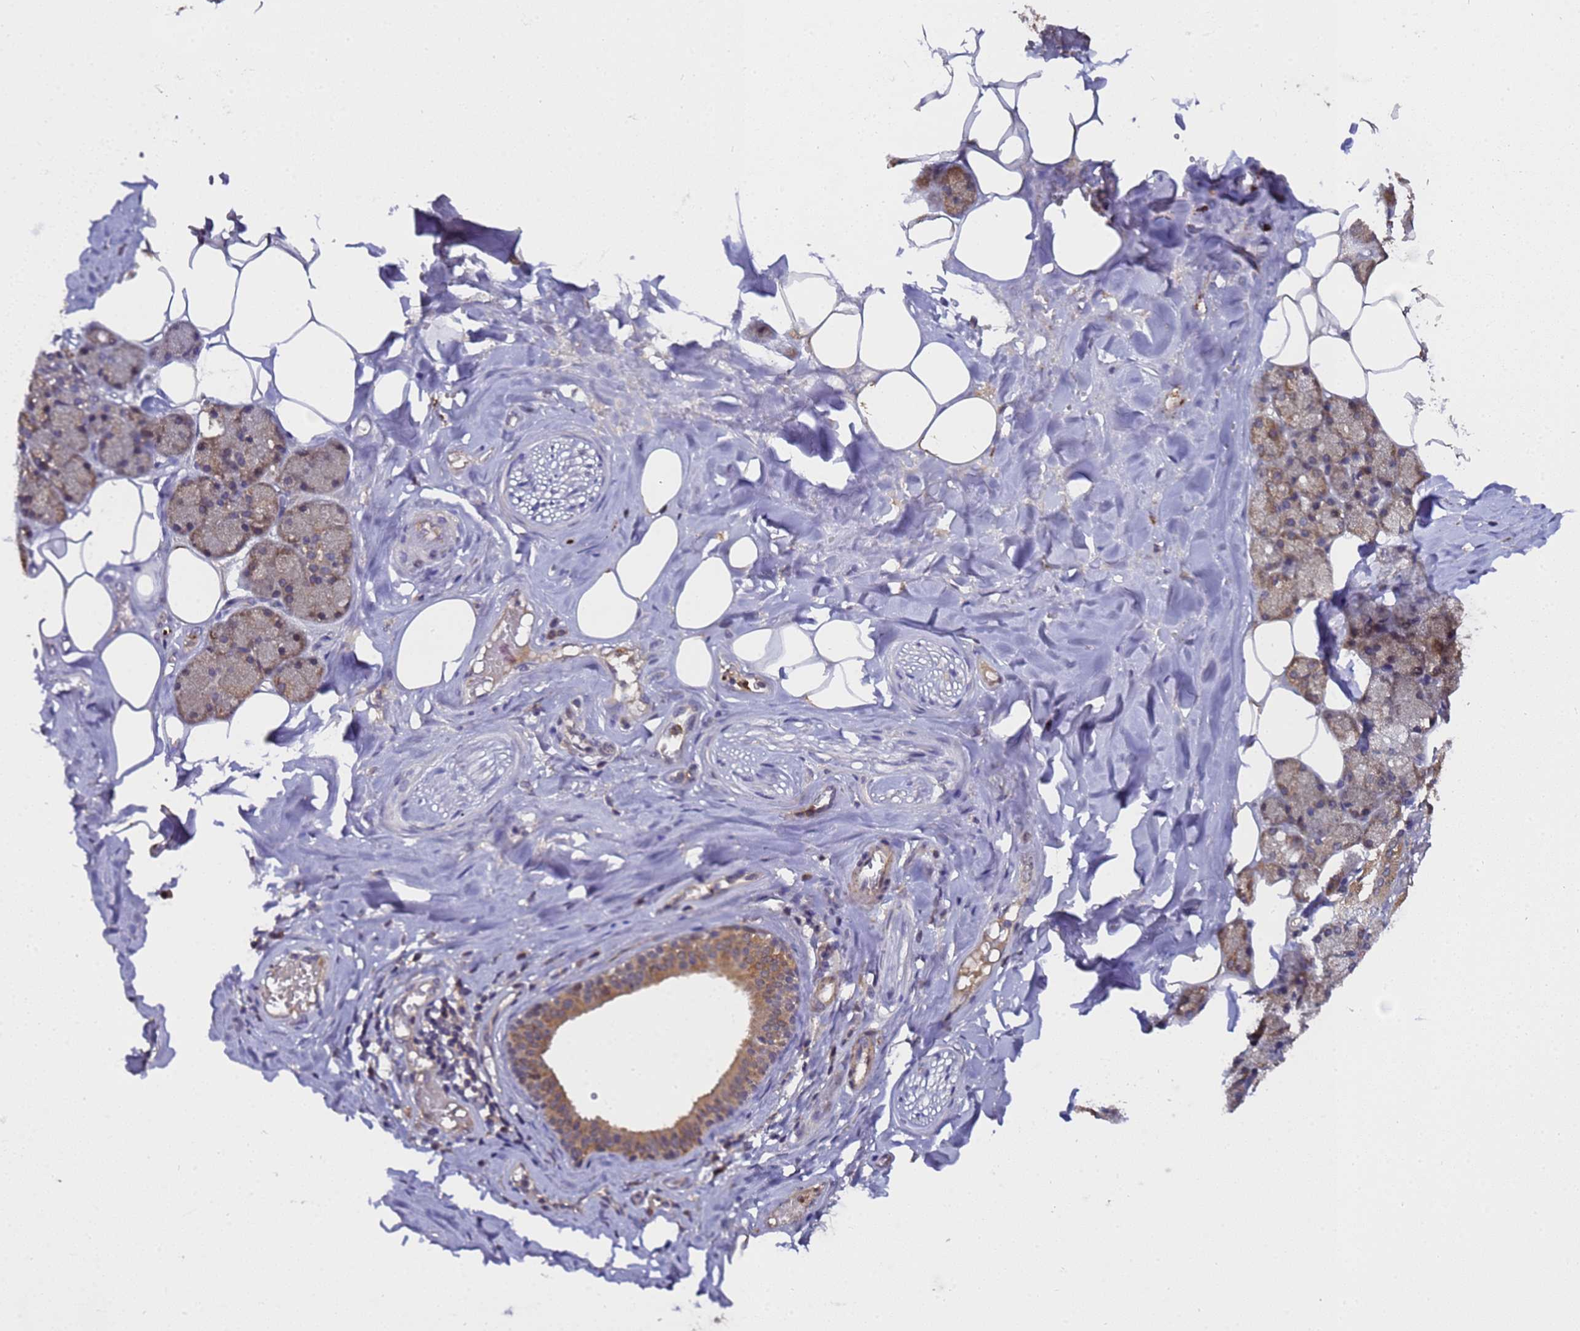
{"staining": {"intensity": "strong", "quantity": ">75%", "location": "cytoplasmic/membranous"}, "tissue": "salivary gland", "cell_type": "Glandular cells", "image_type": "normal", "snomed": [{"axis": "morphology", "description": "Normal tissue, NOS"}, {"axis": "topography", "description": "Salivary gland"}], "caption": "DAB immunohistochemical staining of normal salivary gland shows strong cytoplasmic/membranous protein expression in about >75% of glandular cells.", "gene": "GSTCD", "patient": {"sex": "male", "age": 62}}